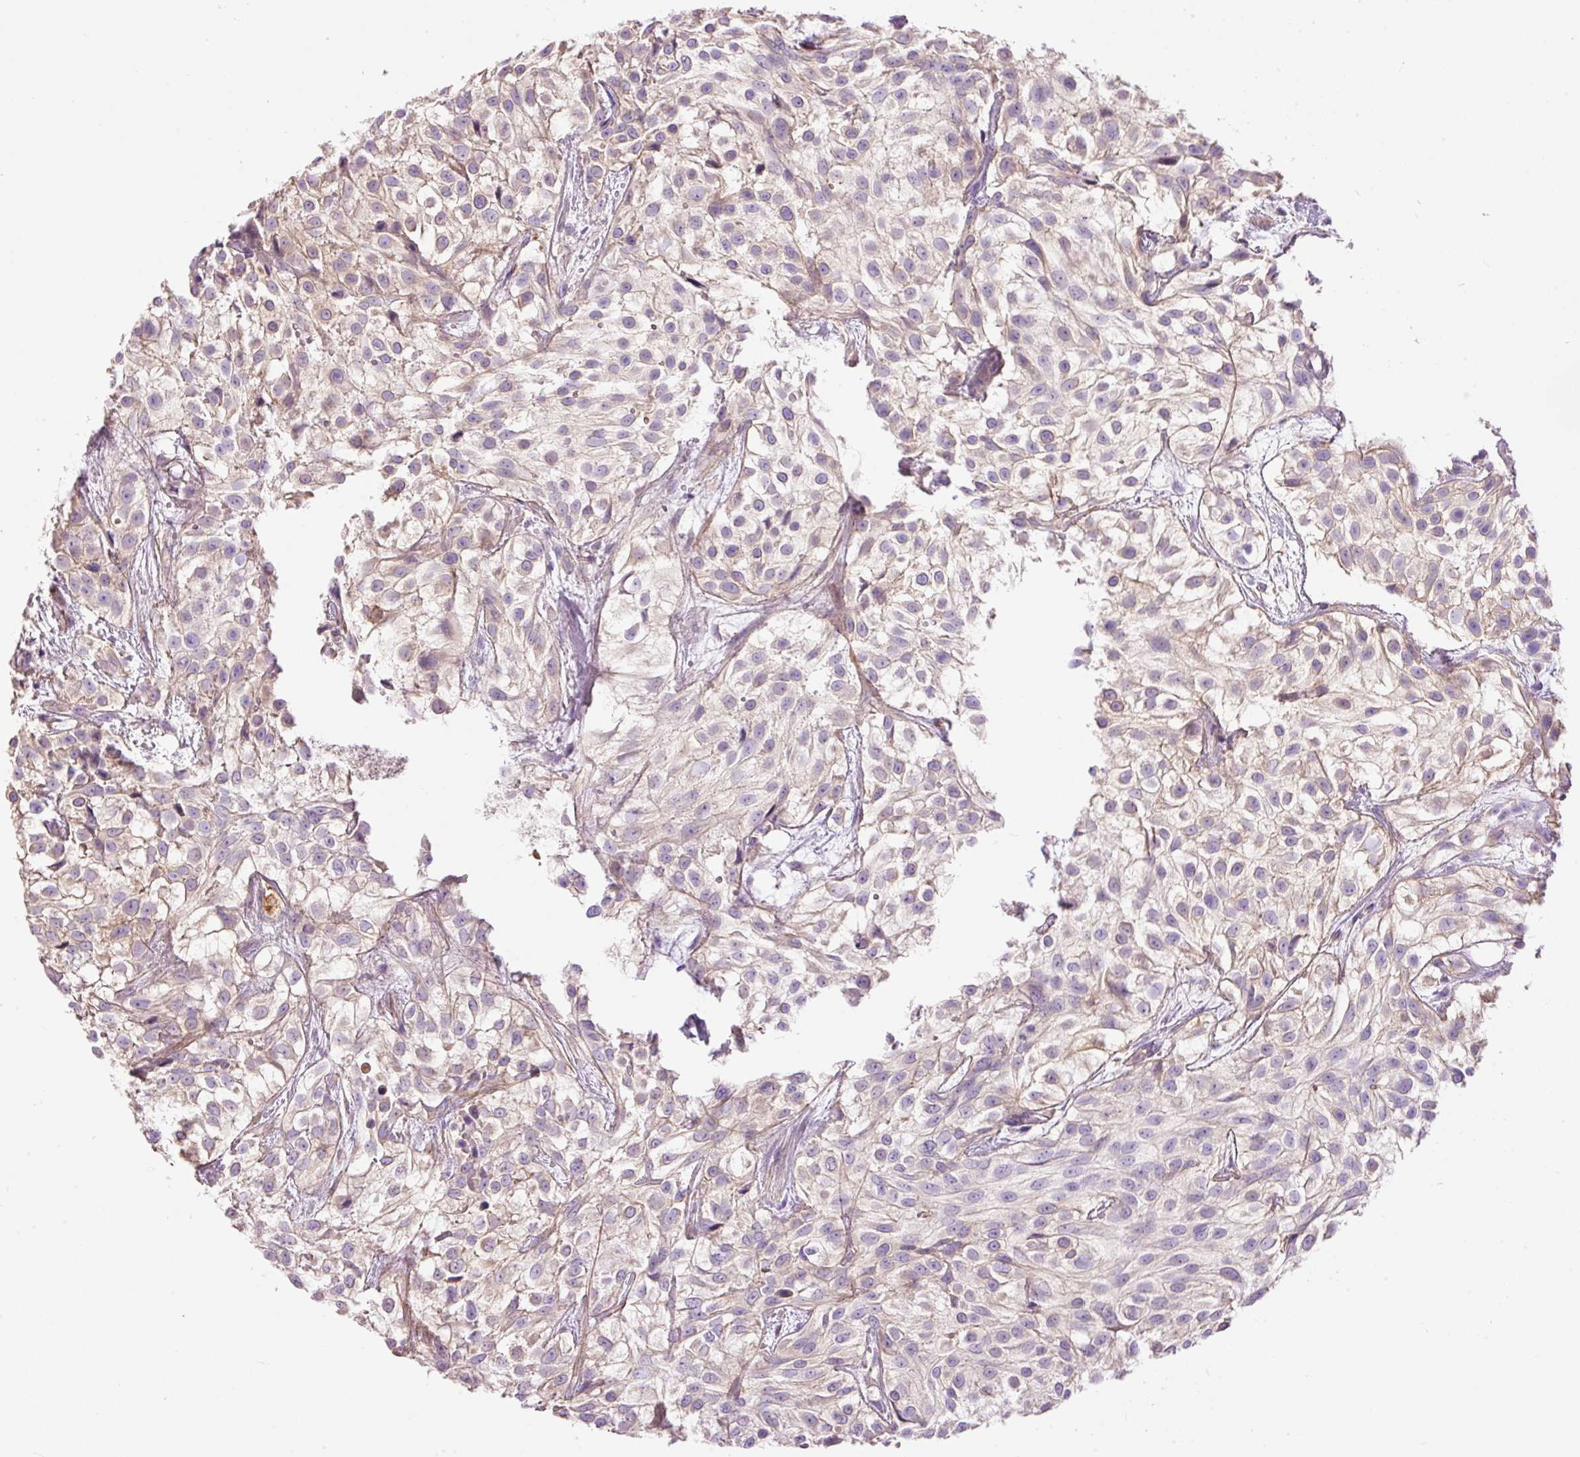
{"staining": {"intensity": "weak", "quantity": "<25%", "location": "cytoplasmic/membranous"}, "tissue": "urothelial cancer", "cell_type": "Tumor cells", "image_type": "cancer", "snomed": [{"axis": "morphology", "description": "Urothelial carcinoma, High grade"}, {"axis": "topography", "description": "Urinary bladder"}], "caption": "A histopathology image of urothelial carcinoma (high-grade) stained for a protein displays no brown staining in tumor cells. (DAB (3,3'-diaminobenzidine) IHC with hematoxylin counter stain).", "gene": "DOK6", "patient": {"sex": "male", "age": 56}}